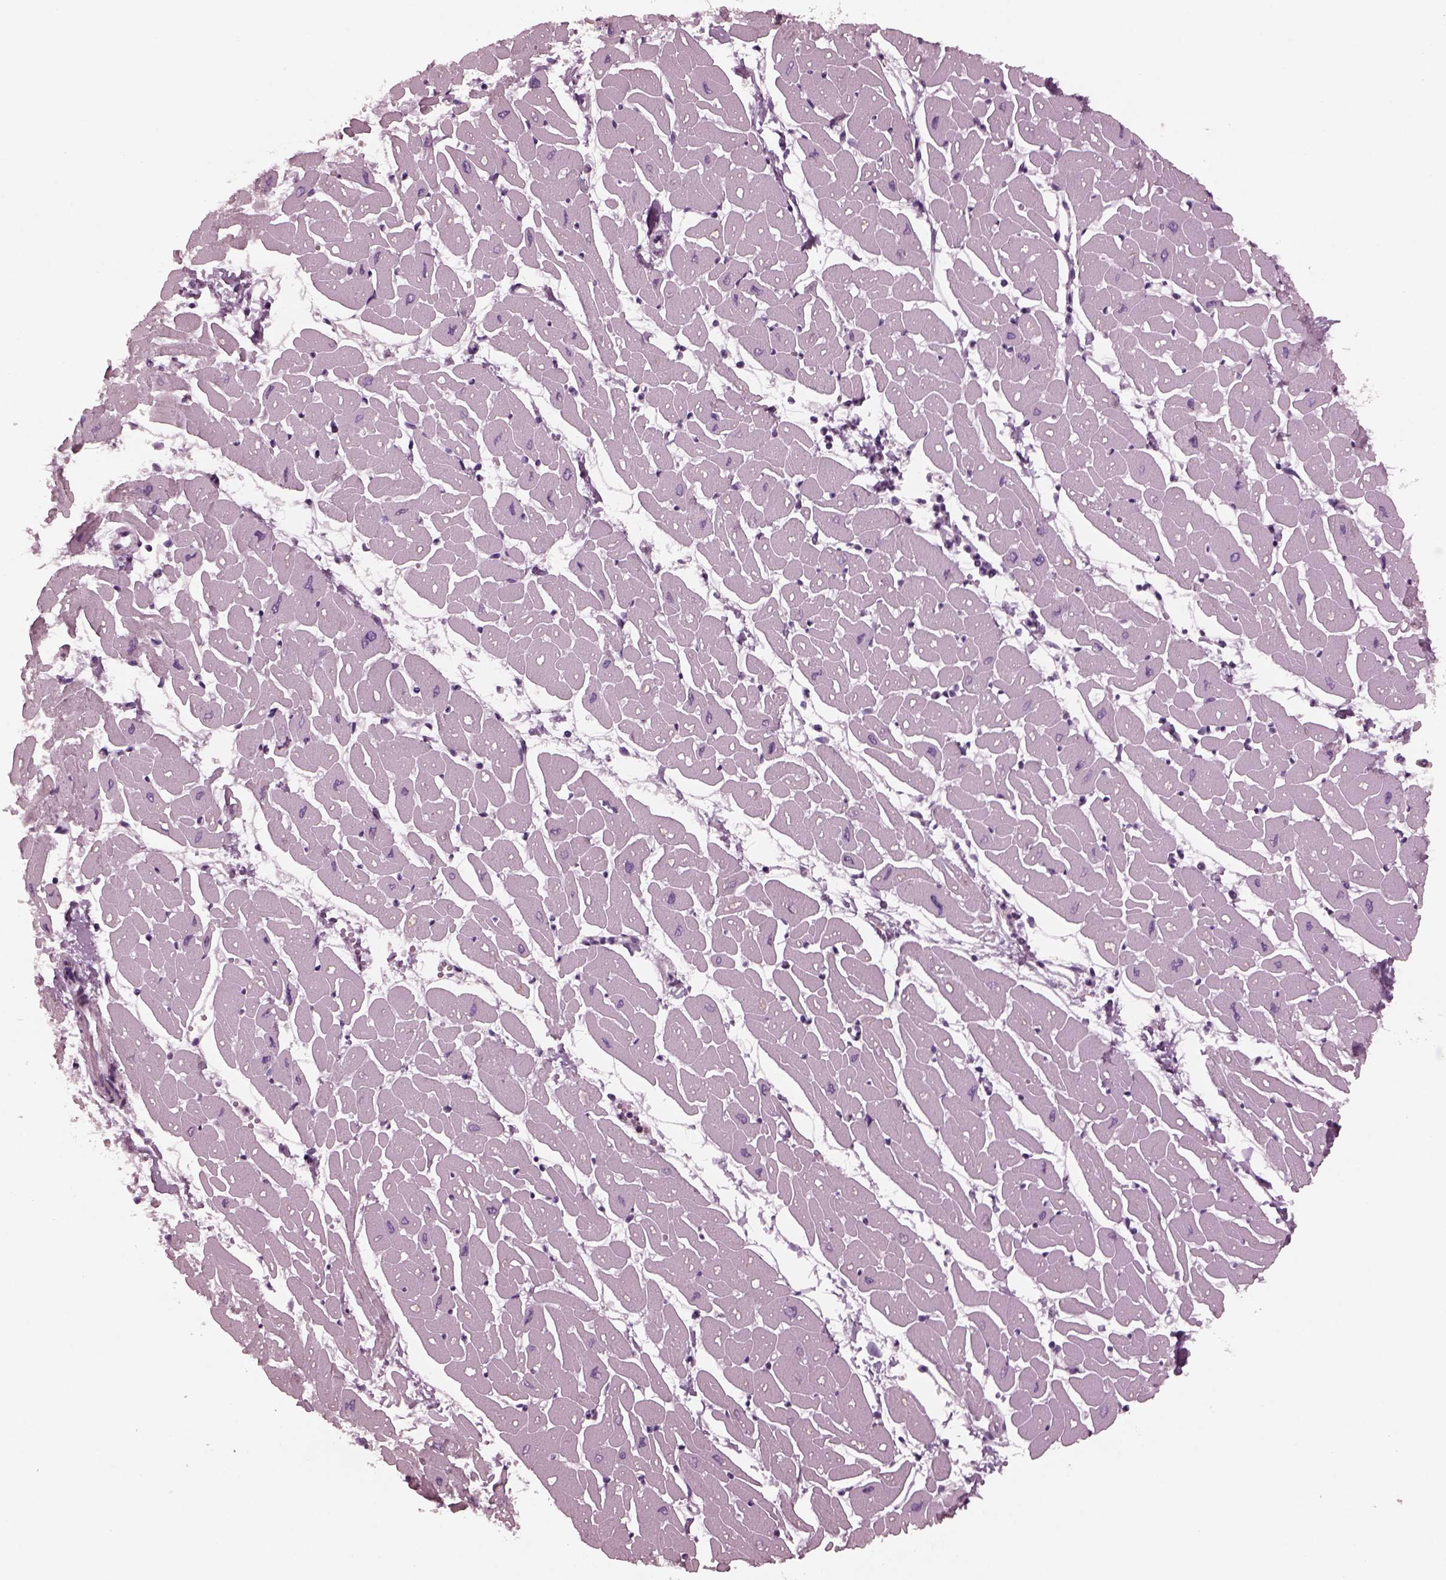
{"staining": {"intensity": "negative", "quantity": "none", "location": "none"}, "tissue": "heart muscle", "cell_type": "Cardiomyocytes", "image_type": "normal", "snomed": [{"axis": "morphology", "description": "Normal tissue, NOS"}, {"axis": "topography", "description": "Heart"}], "caption": "High power microscopy photomicrograph of an immunohistochemistry image of unremarkable heart muscle, revealing no significant expression in cardiomyocytes.", "gene": "CELSR3", "patient": {"sex": "male", "age": 57}}